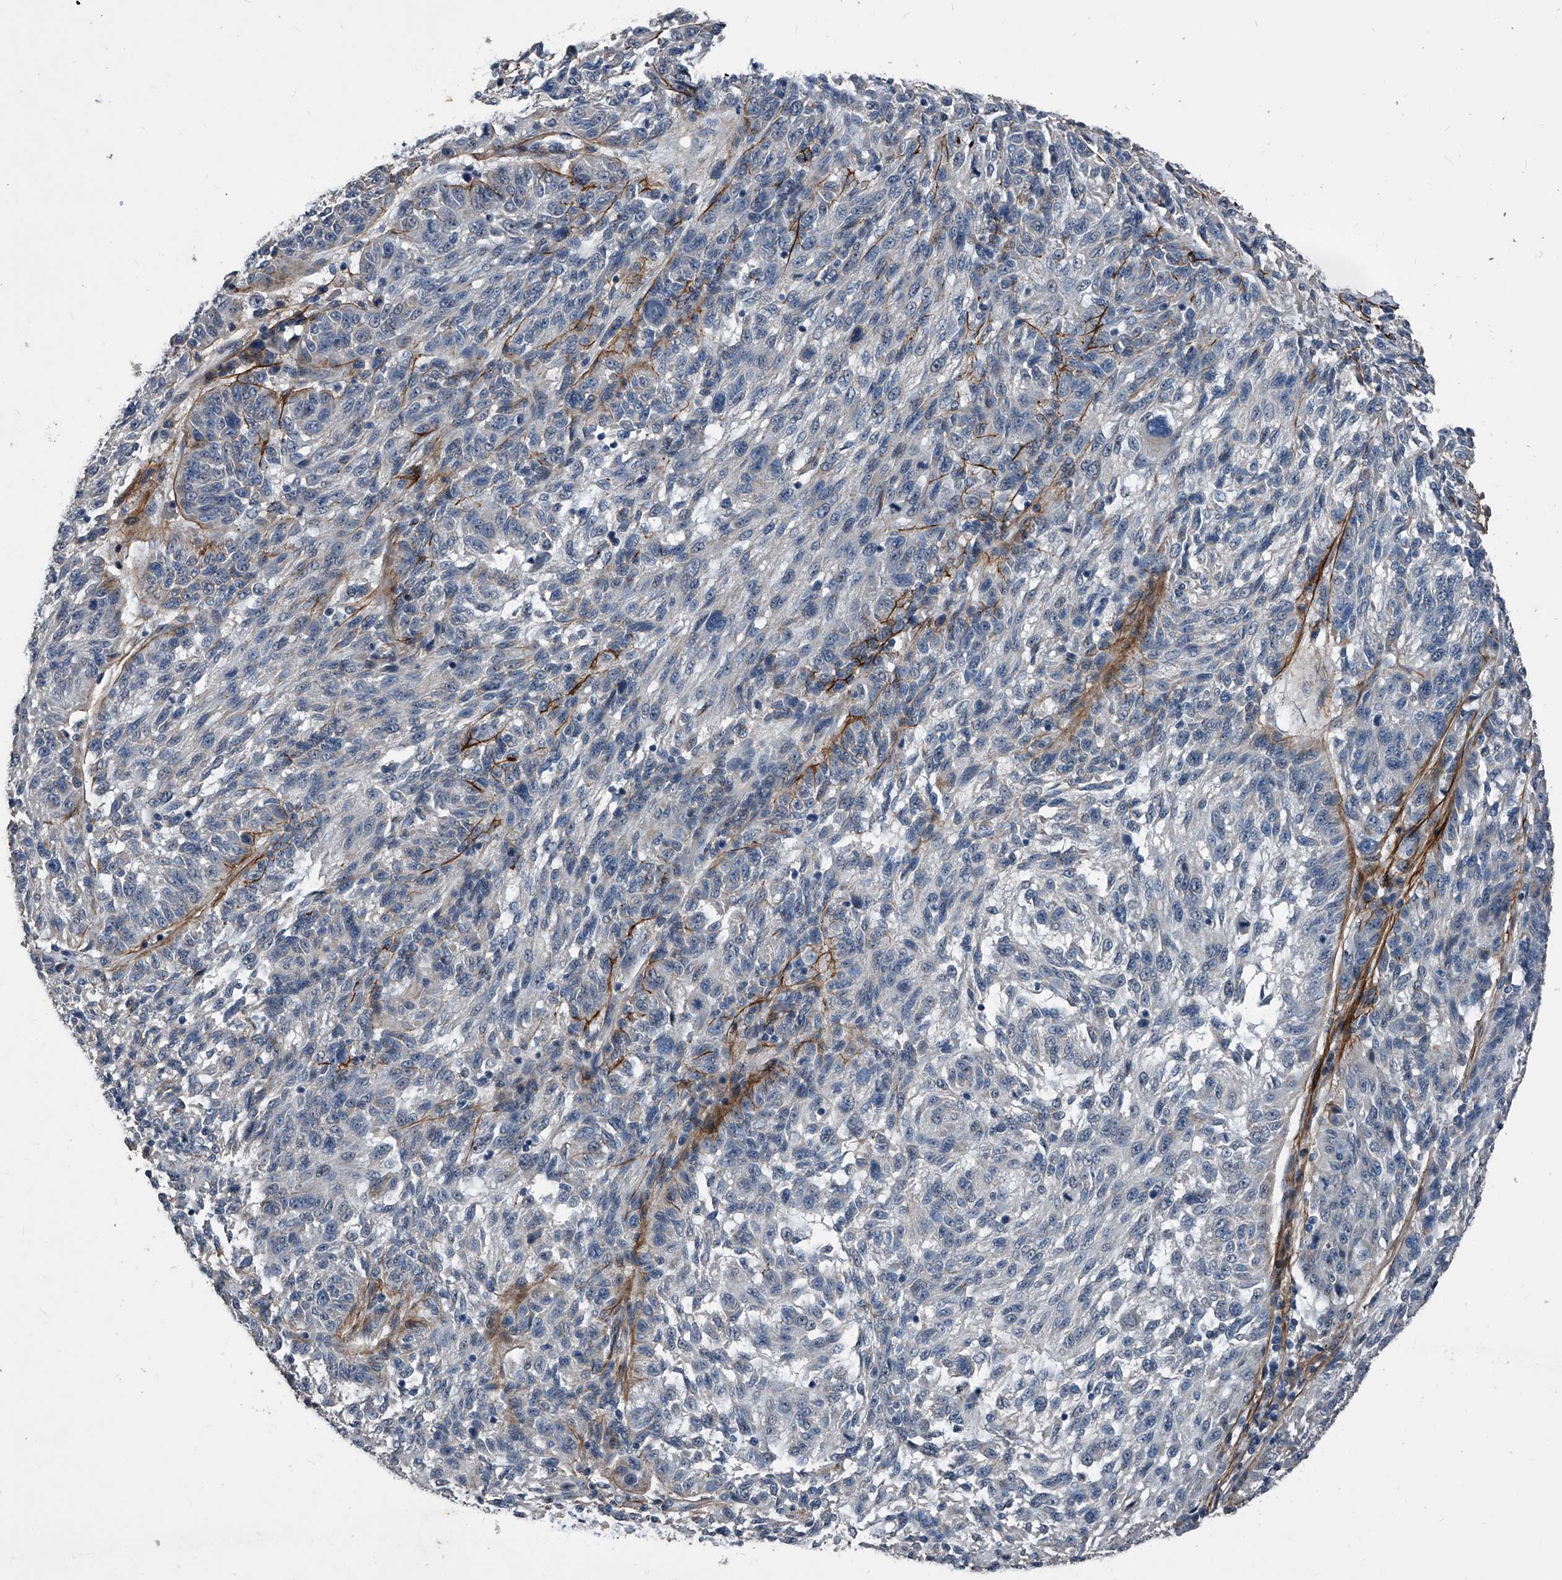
{"staining": {"intensity": "negative", "quantity": "none", "location": "none"}, "tissue": "melanoma", "cell_type": "Tumor cells", "image_type": "cancer", "snomed": [{"axis": "morphology", "description": "Malignant melanoma, NOS"}, {"axis": "topography", "description": "Skin"}], "caption": "DAB (3,3'-diaminobenzidine) immunohistochemical staining of malignant melanoma reveals no significant expression in tumor cells. (Brightfield microscopy of DAB IHC at high magnification).", "gene": "PHACTR1", "patient": {"sex": "male", "age": 53}}